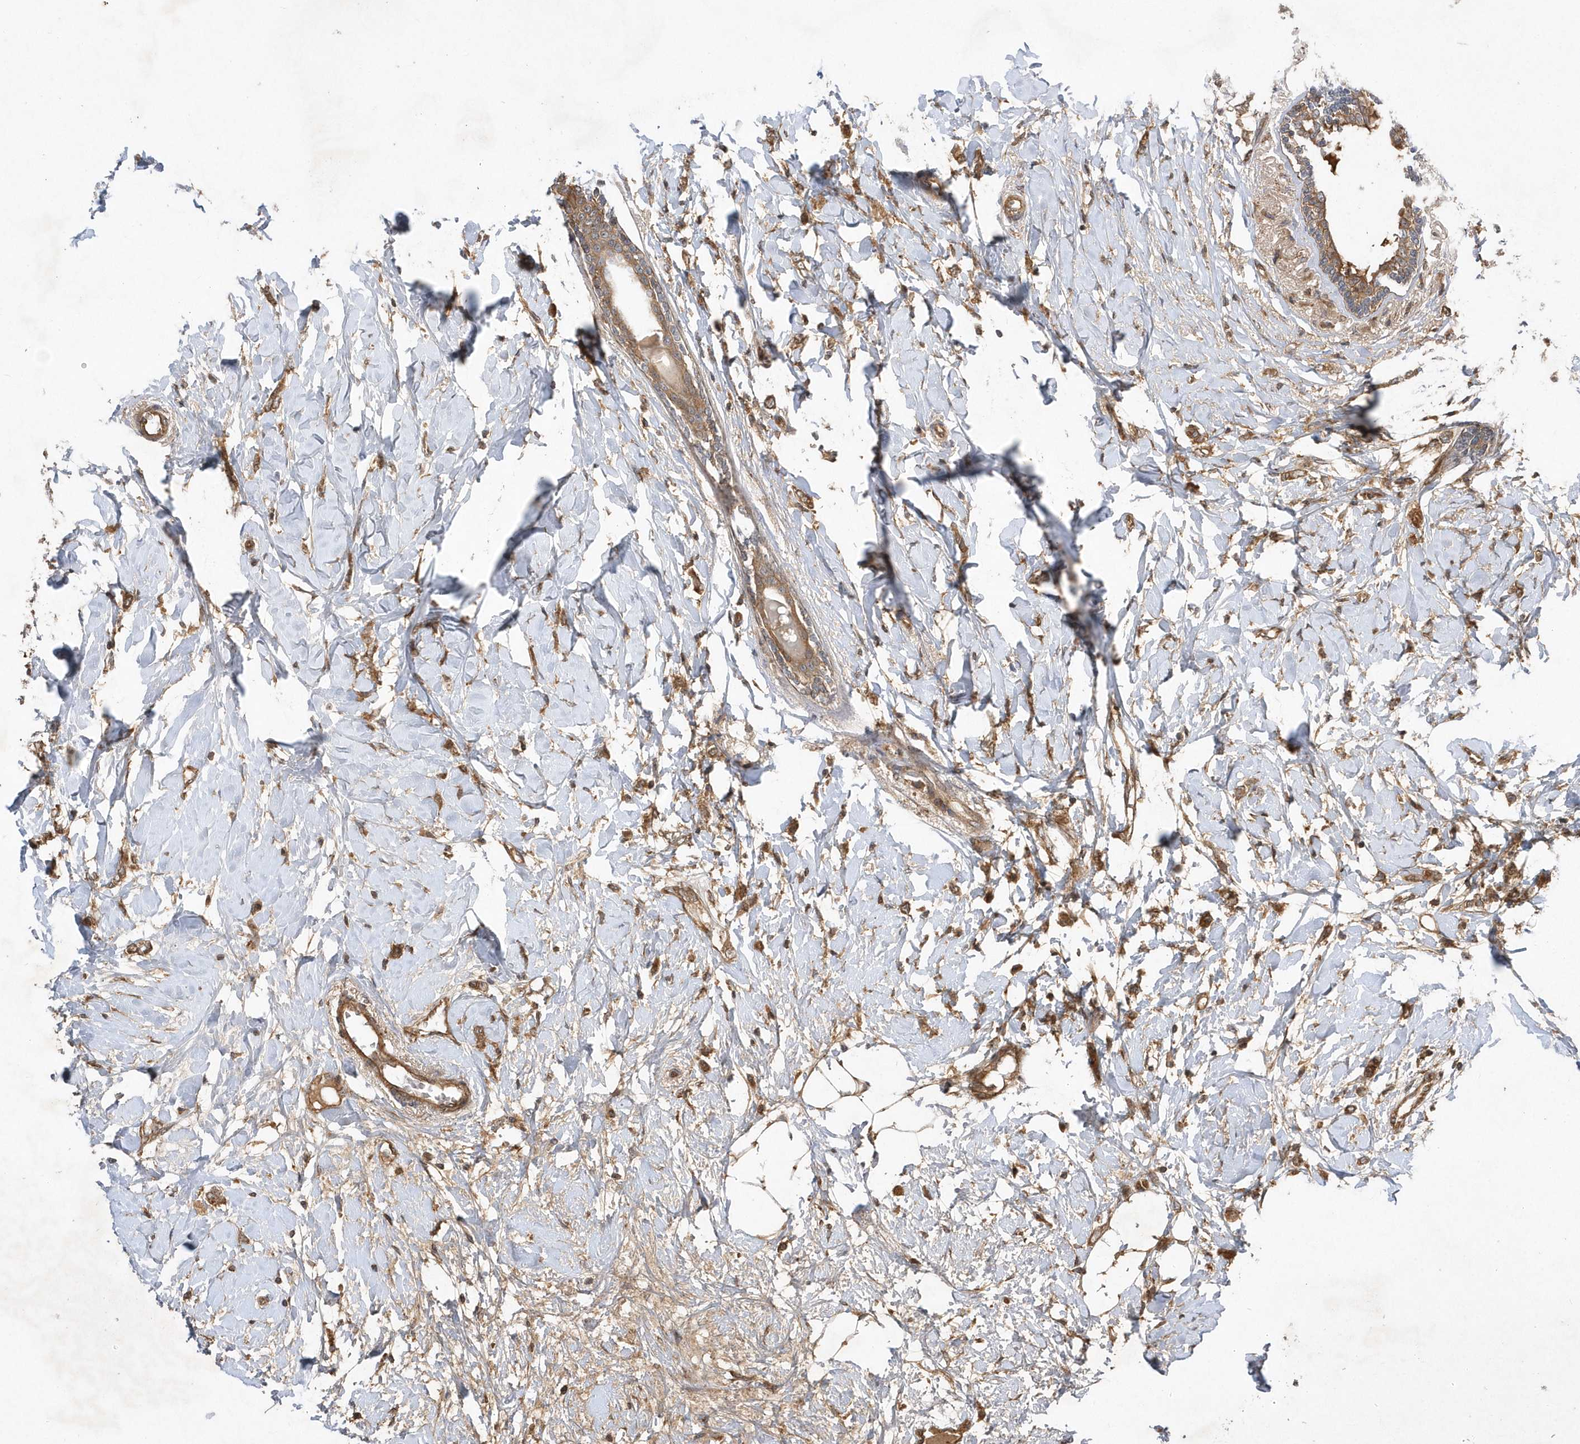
{"staining": {"intensity": "moderate", "quantity": ">75%", "location": "cytoplasmic/membranous"}, "tissue": "breast cancer", "cell_type": "Tumor cells", "image_type": "cancer", "snomed": [{"axis": "morphology", "description": "Normal tissue, NOS"}, {"axis": "morphology", "description": "Lobular carcinoma"}, {"axis": "topography", "description": "Breast"}], "caption": "Immunohistochemical staining of human breast cancer demonstrates moderate cytoplasmic/membranous protein expression in approximately >75% of tumor cells.", "gene": "GFM2", "patient": {"sex": "female", "age": 47}}